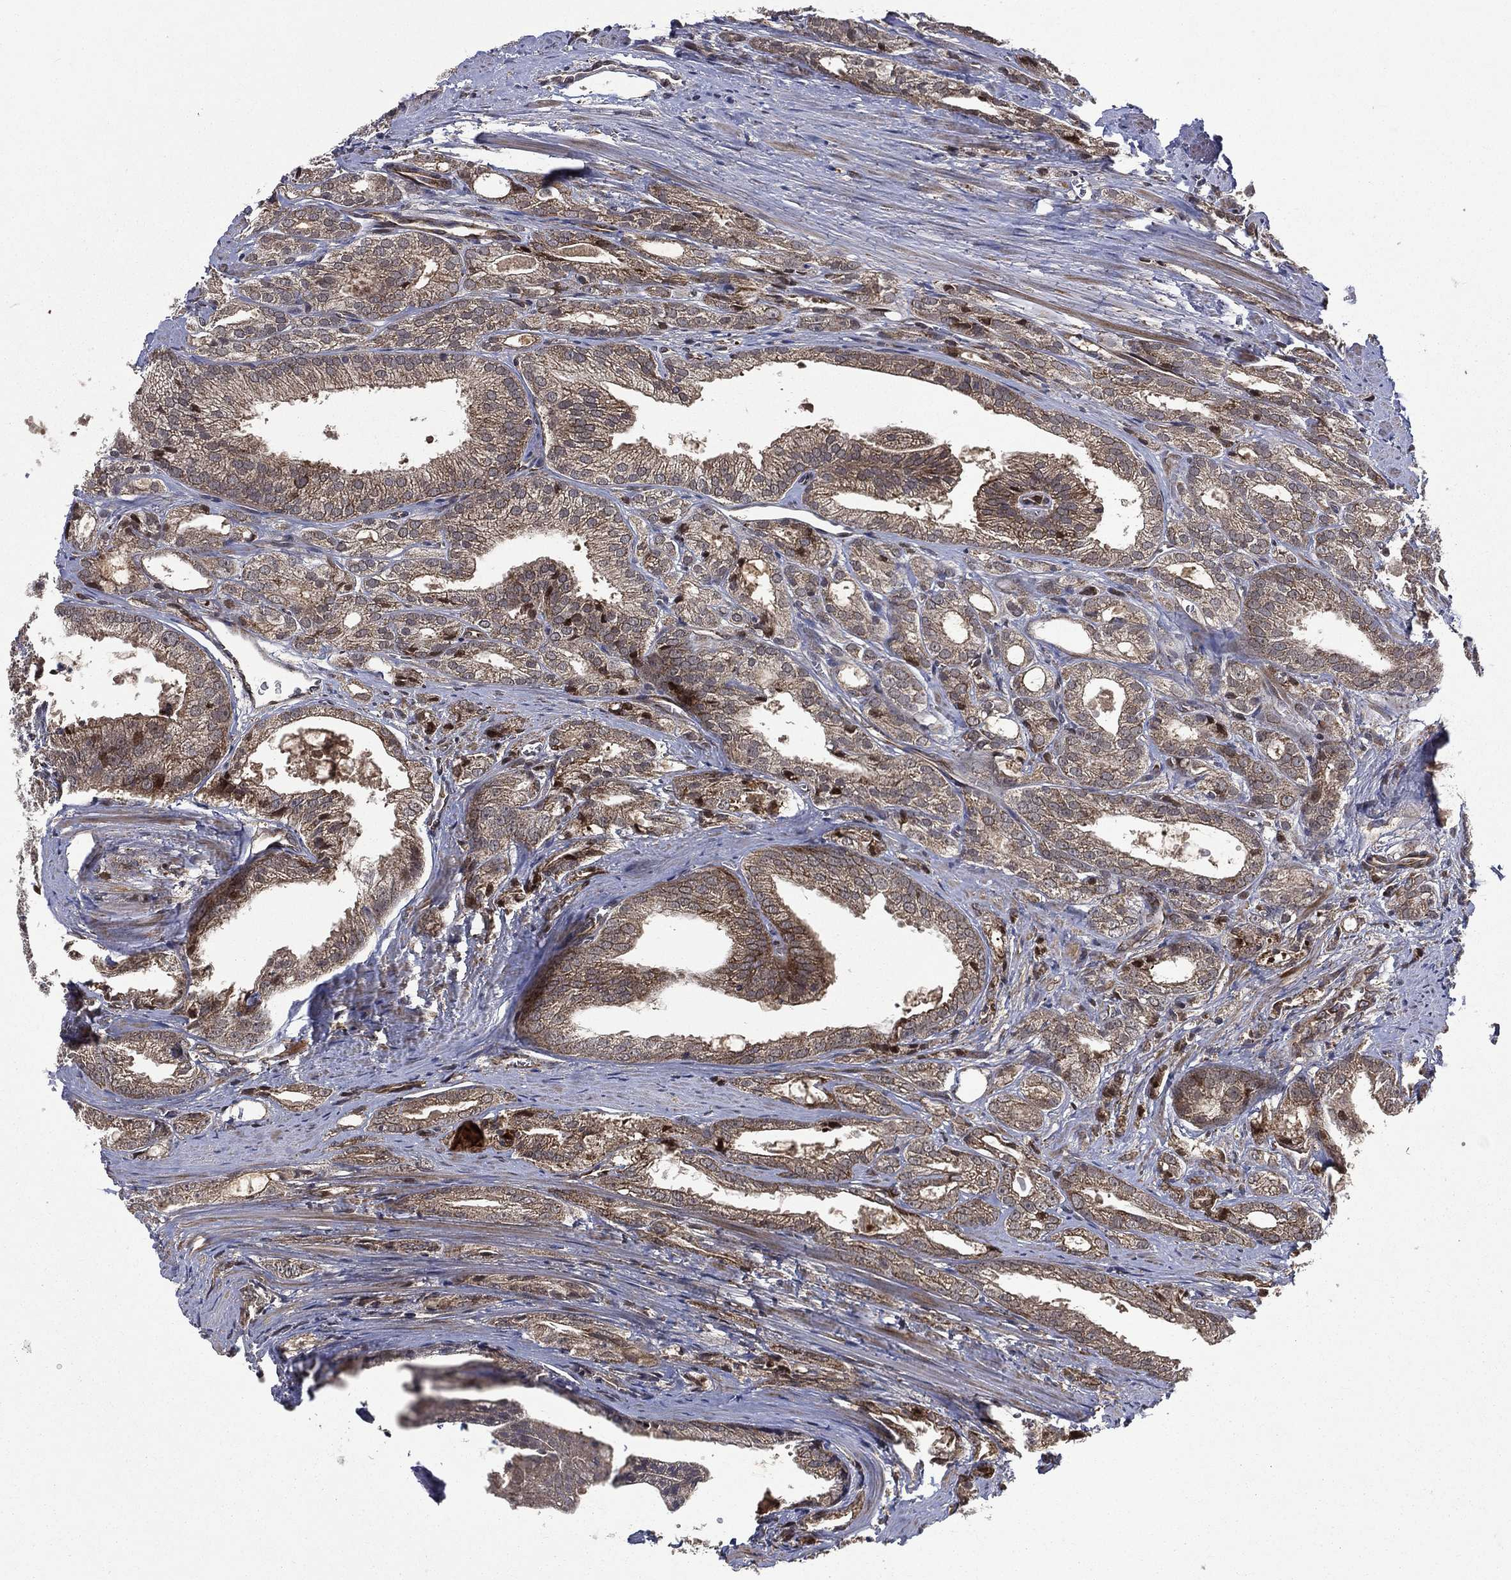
{"staining": {"intensity": "moderate", "quantity": "25%-75%", "location": "cytoplasmic/membranous"}, "tissue": "prostate cancer", "cell_type": "Tumor cells", "image_type": "cancer", "snomed": [{"axis": "morphology", "description": "Adenocarcinoma, NOS"}, {"axis": "morphology", "description": "Adenocarcinoma, High grade"}, {"axis": "topography", "description": "Prostate"}], "caption": "This photomicrograph shows immunohistochemistry staining of human prostate adenocarcinoma, with medium moderate cytoplasmic/membranous positivity in about 25%-75% of tumor cells.", "gene": "RAB11FIP4", "patient": {"sex": "male", "age": 70}}